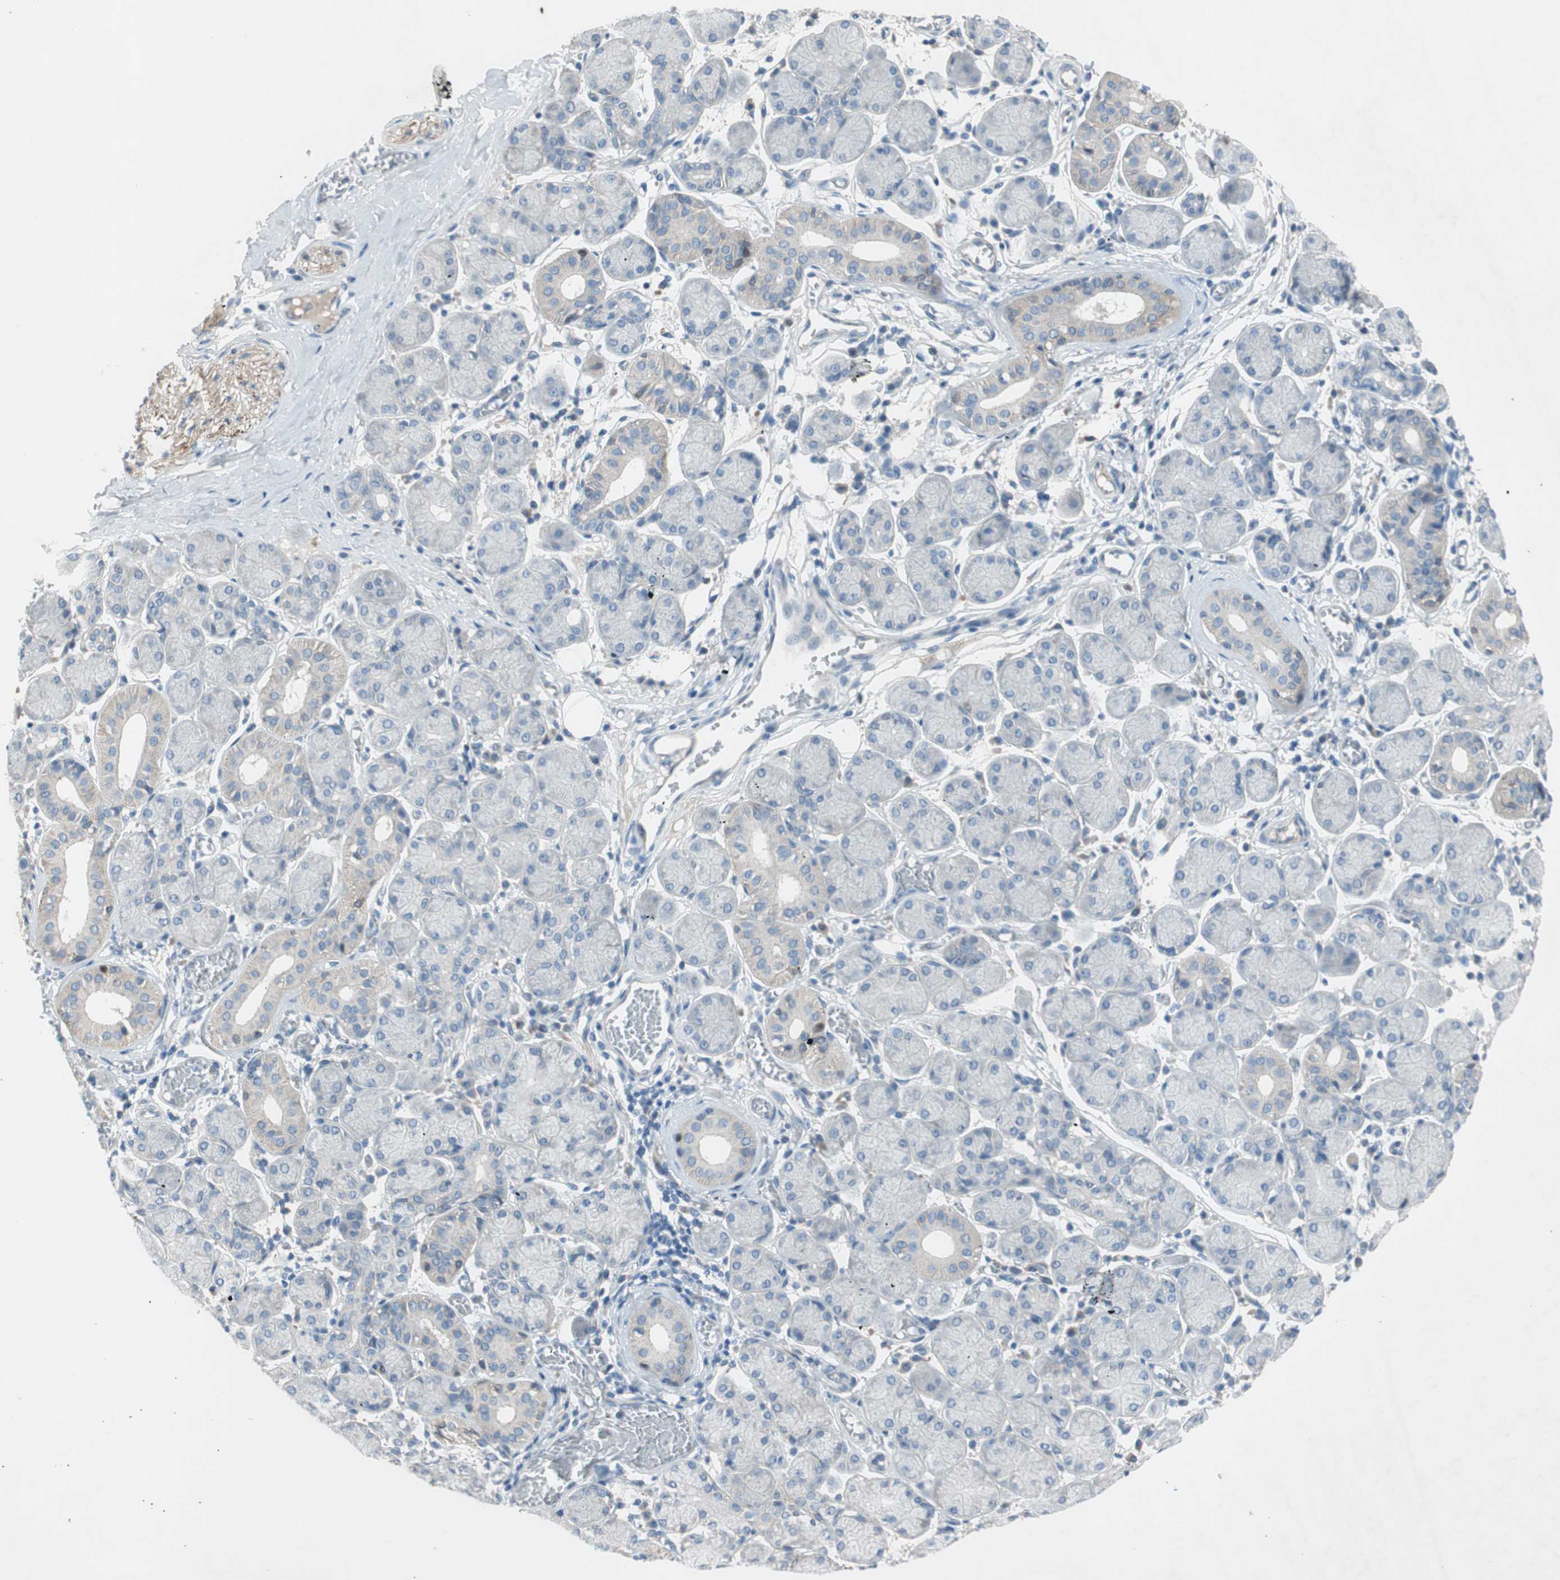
{"staining": {"intensity": "negative", "quantity": "none", "location": "none"}, "tissue": "salivary gland", "cell_type": "Glandular cells", "image_type": "normal", "snomed": [{"axis": "morphology", "description": "Normal tissue, NOS"}, {"axis": "topography", "description": "Salivary gland"}], "caption": "High power microscopy image of an IHC histopathology image of unremarkable salivary gland, revealing no significant staining in glandular cells.", "gene": "PRRG4", "patient": {"sex": "female", "age": 24}}